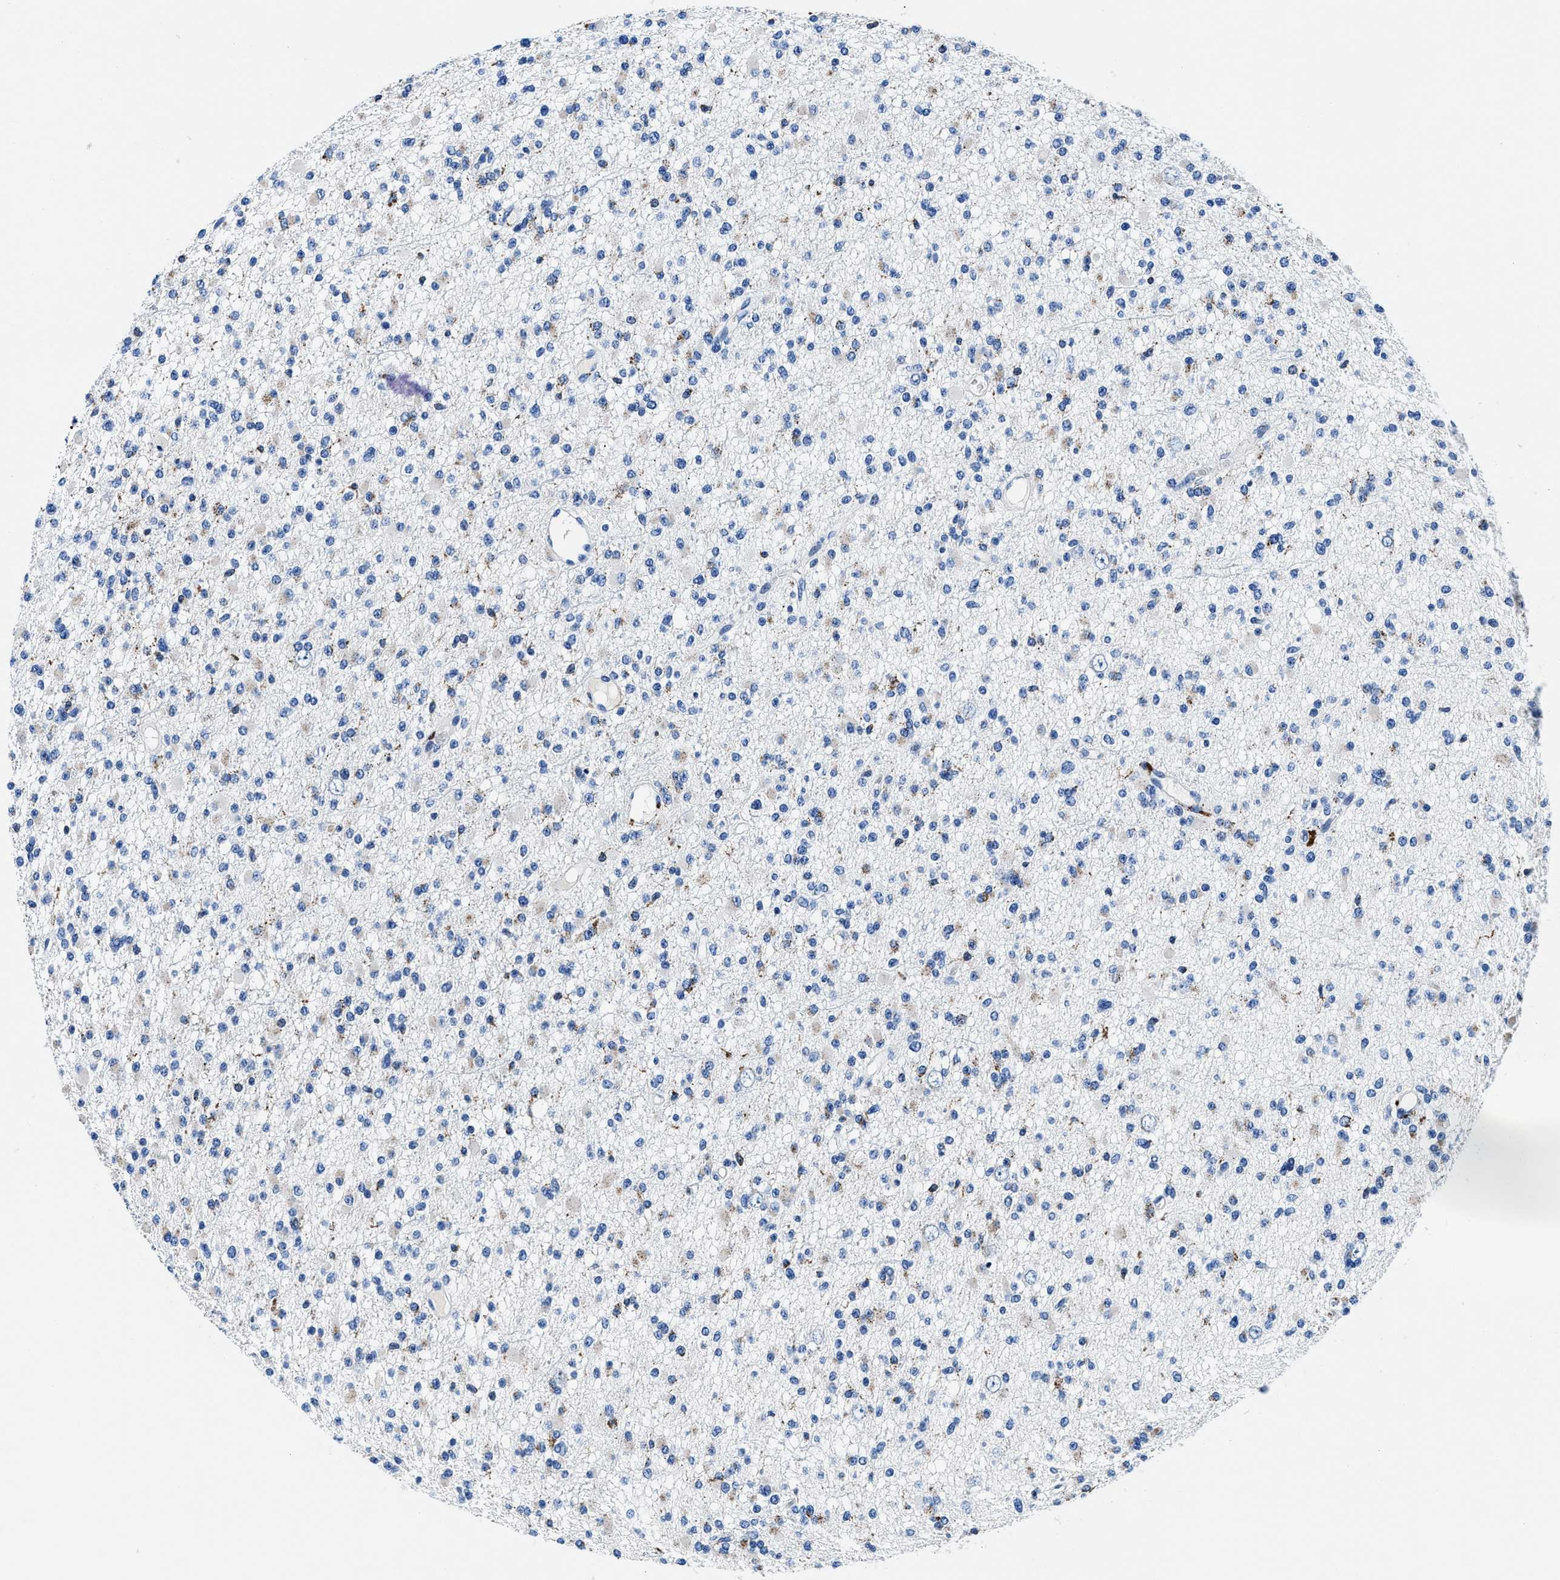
{"staining": {"intensity": "moderate", "quantity": "<25%", "location": "cytoplasmic/membranous"}, "tissue": "glioma", "cell_type": "Tumor cells", "image_type": "cancer", "snomed": [{"axis": "morphology", "description": "Glioma, malignant, Low grade"}, {"axis": "topography", "description": "Brain"}], "caption": "Protein positivity by IHC exhibits moderate cytoplasmic/membranous expression in about <25% of tumor cells in glioma. Using DAB (brown) and hematoxylin (blue) stains, captured at high magnification using brightfield microscopy.", "gene": "OR14K1", "patient": {"sex": "female", "age": 22}}